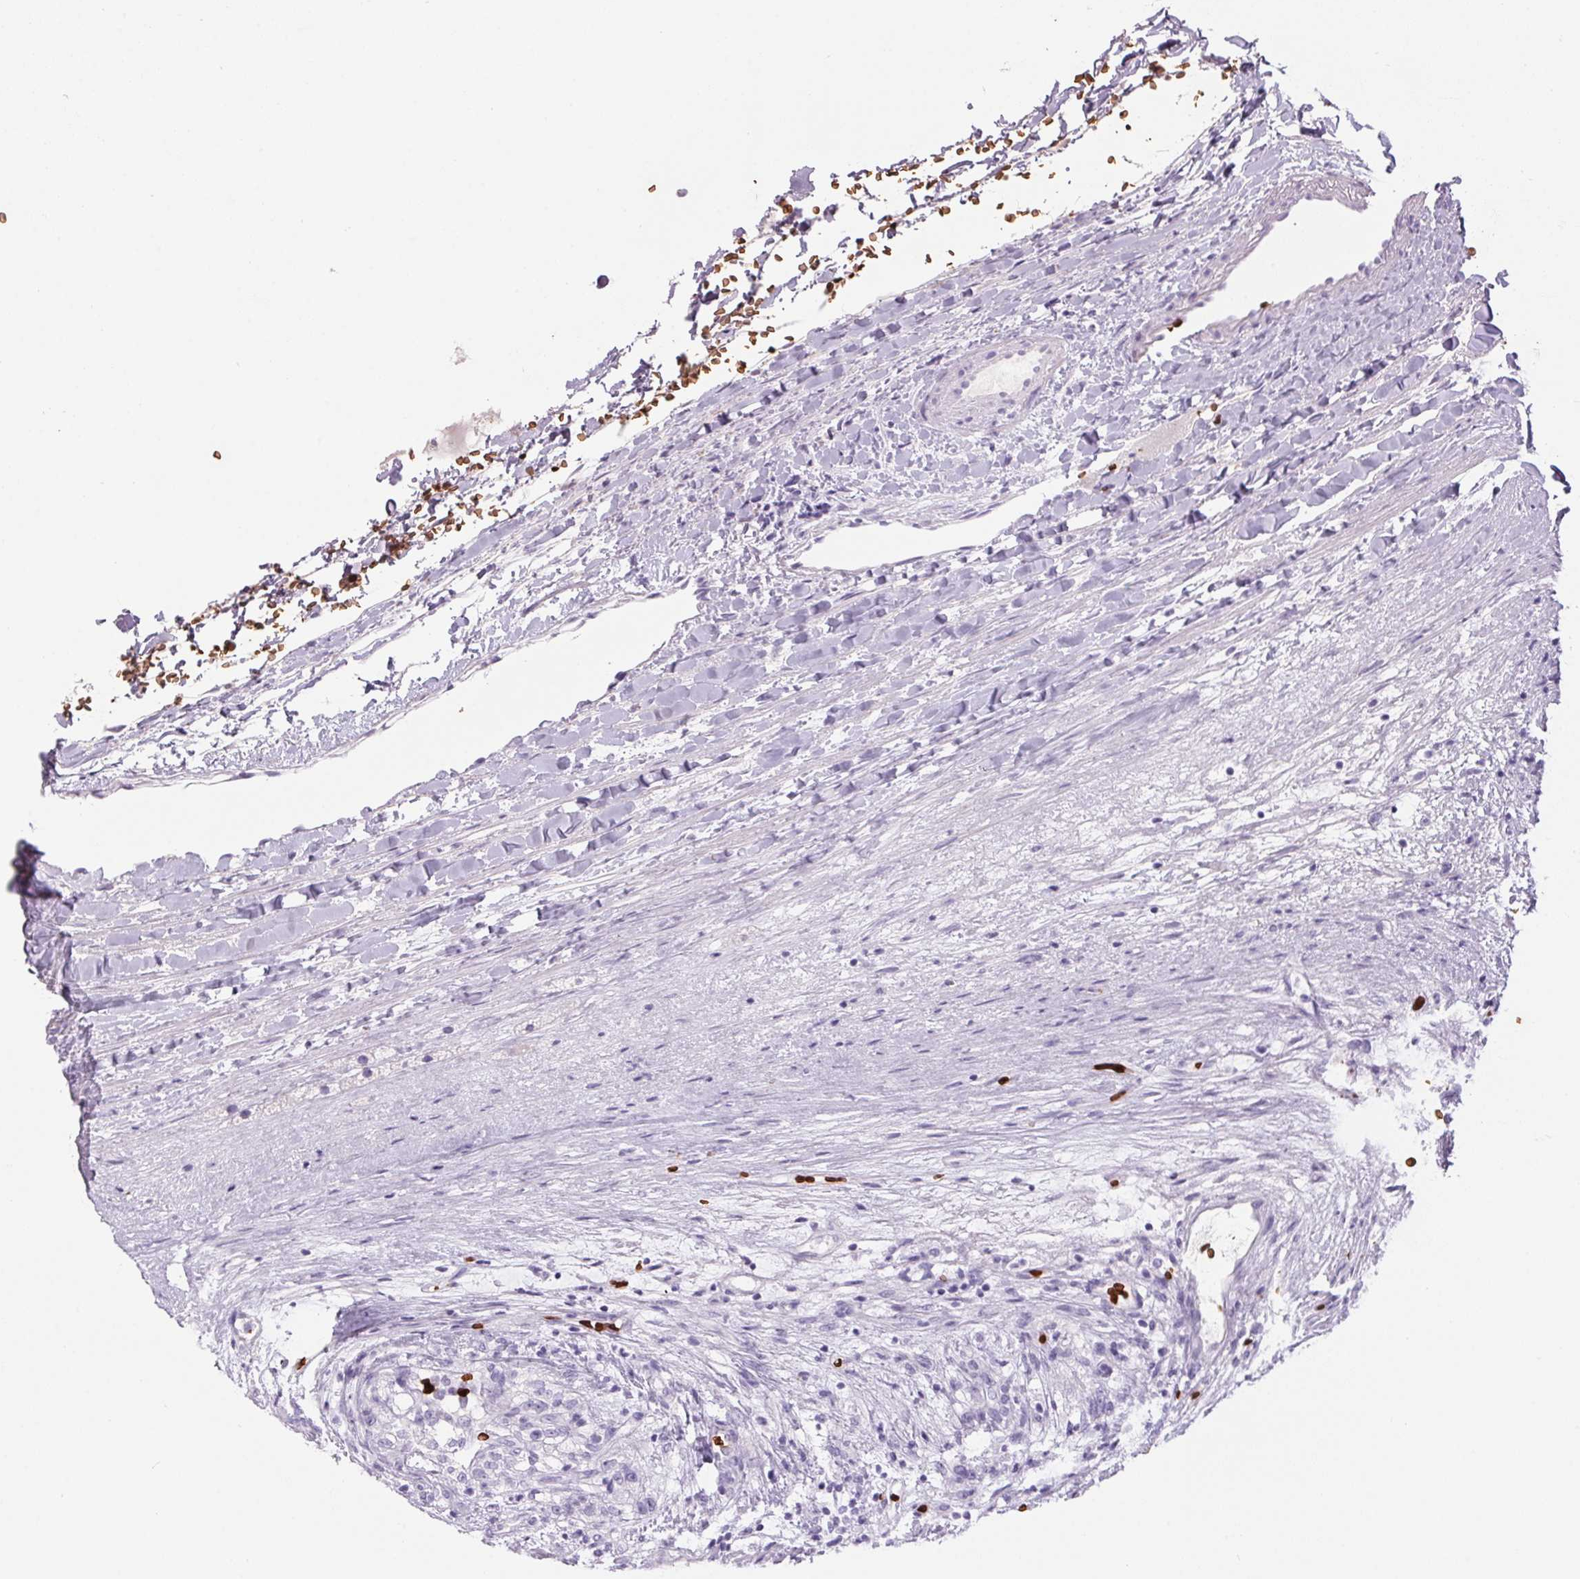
{"staining": {"intensity": "negative", "quantity": "none", "location": "none"}, "tissue": "renal cancer", "cell_type": "Tumor cells", "image_type": "cancer", "snomed": [{"axis": "morphology", "description": "Adenocarcinoma, NOS"}, {"axis": "topography", "description": "Kidney"}], "caption": "Tumor cells are negative for brown protein staining in renal cancer. The staining was performed using DAB (3,3'-diaminobenzidine) to visualize the protein expression in brown, while the nuclei were stained in blue with hematoxylin (Magnification: 20x).", "gene": "HBQ1", "patient": {"sex": "female", "age": 63}}